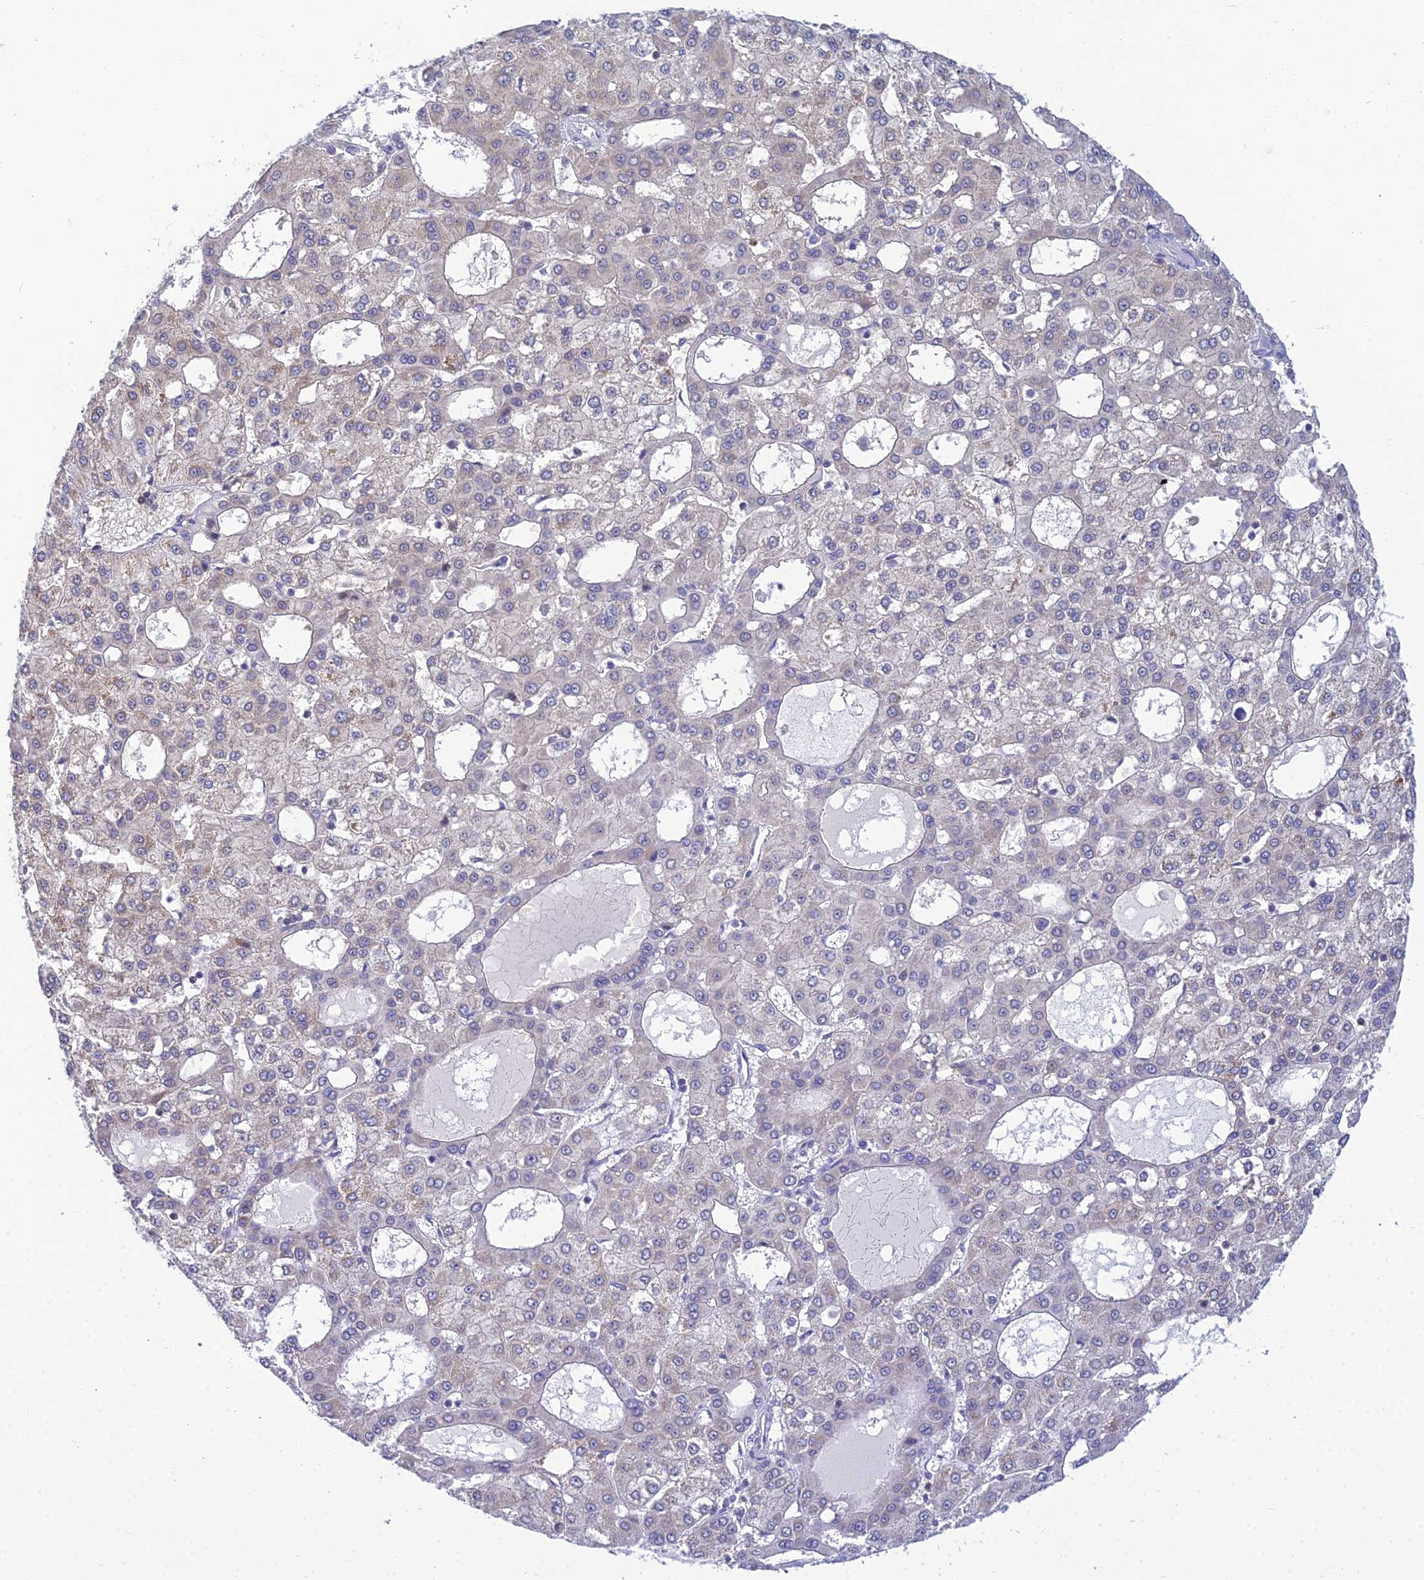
{"staining": {"intensity": "weak", "quantity": "<25%", "location": "cytoplasmic/membranous"}, "tissue": "liver cancer", "cell_type": "Tumor cells", "image_type": "cancer", "snomed": [{"axis": "morphology", "description": "Carcinoma, Hepatocellular, NOS"}, {"axis": "topography", "description": "Liver"}], "caption": "IHC micrograph of liver hepatocellular carcinoma stained for a protein (brown), which reveals no staining in tumor cells.", "gene": "ZMIZ1", "patient": {"sex": "male", "age": 47}}